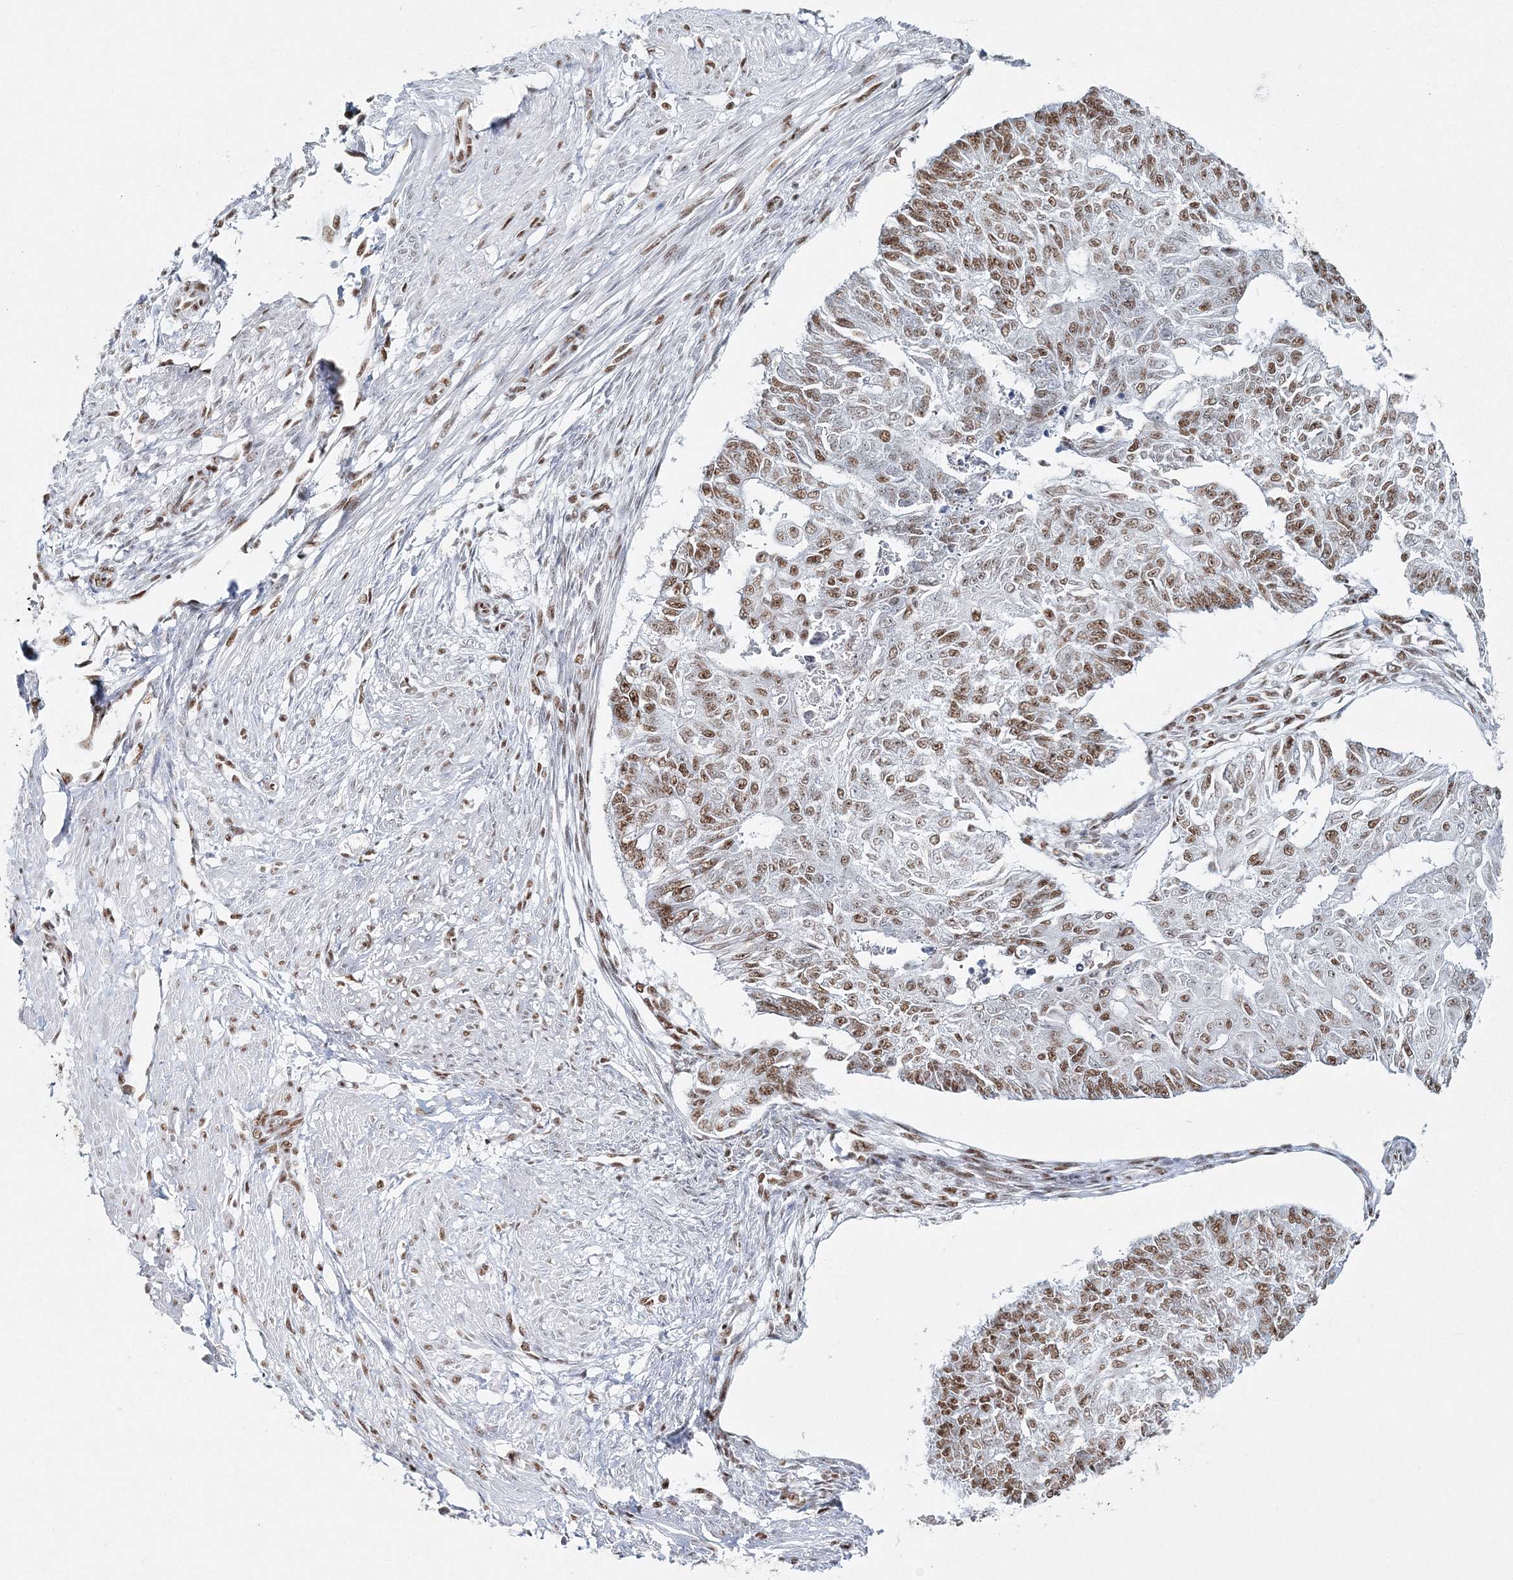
{"staining": {"intensity": "moderate", "quantity": ">75%", "location": "nuclear"}, "tissue": "endometrial cancer", "cell_type": "Tumor cells", "image_type": "cancer", "snomed": [{"axis": "morphology", "description": "Adenocarcinoma, NOS"}, {"axis": "topography", "description": "Endometrium"}], "caption": "Tumor cells show moderate nuclear expression in about >75% of cells in endometrial cancer.", "gene": "QRICH1", "patient": {"sex": "female", "age": 32}}